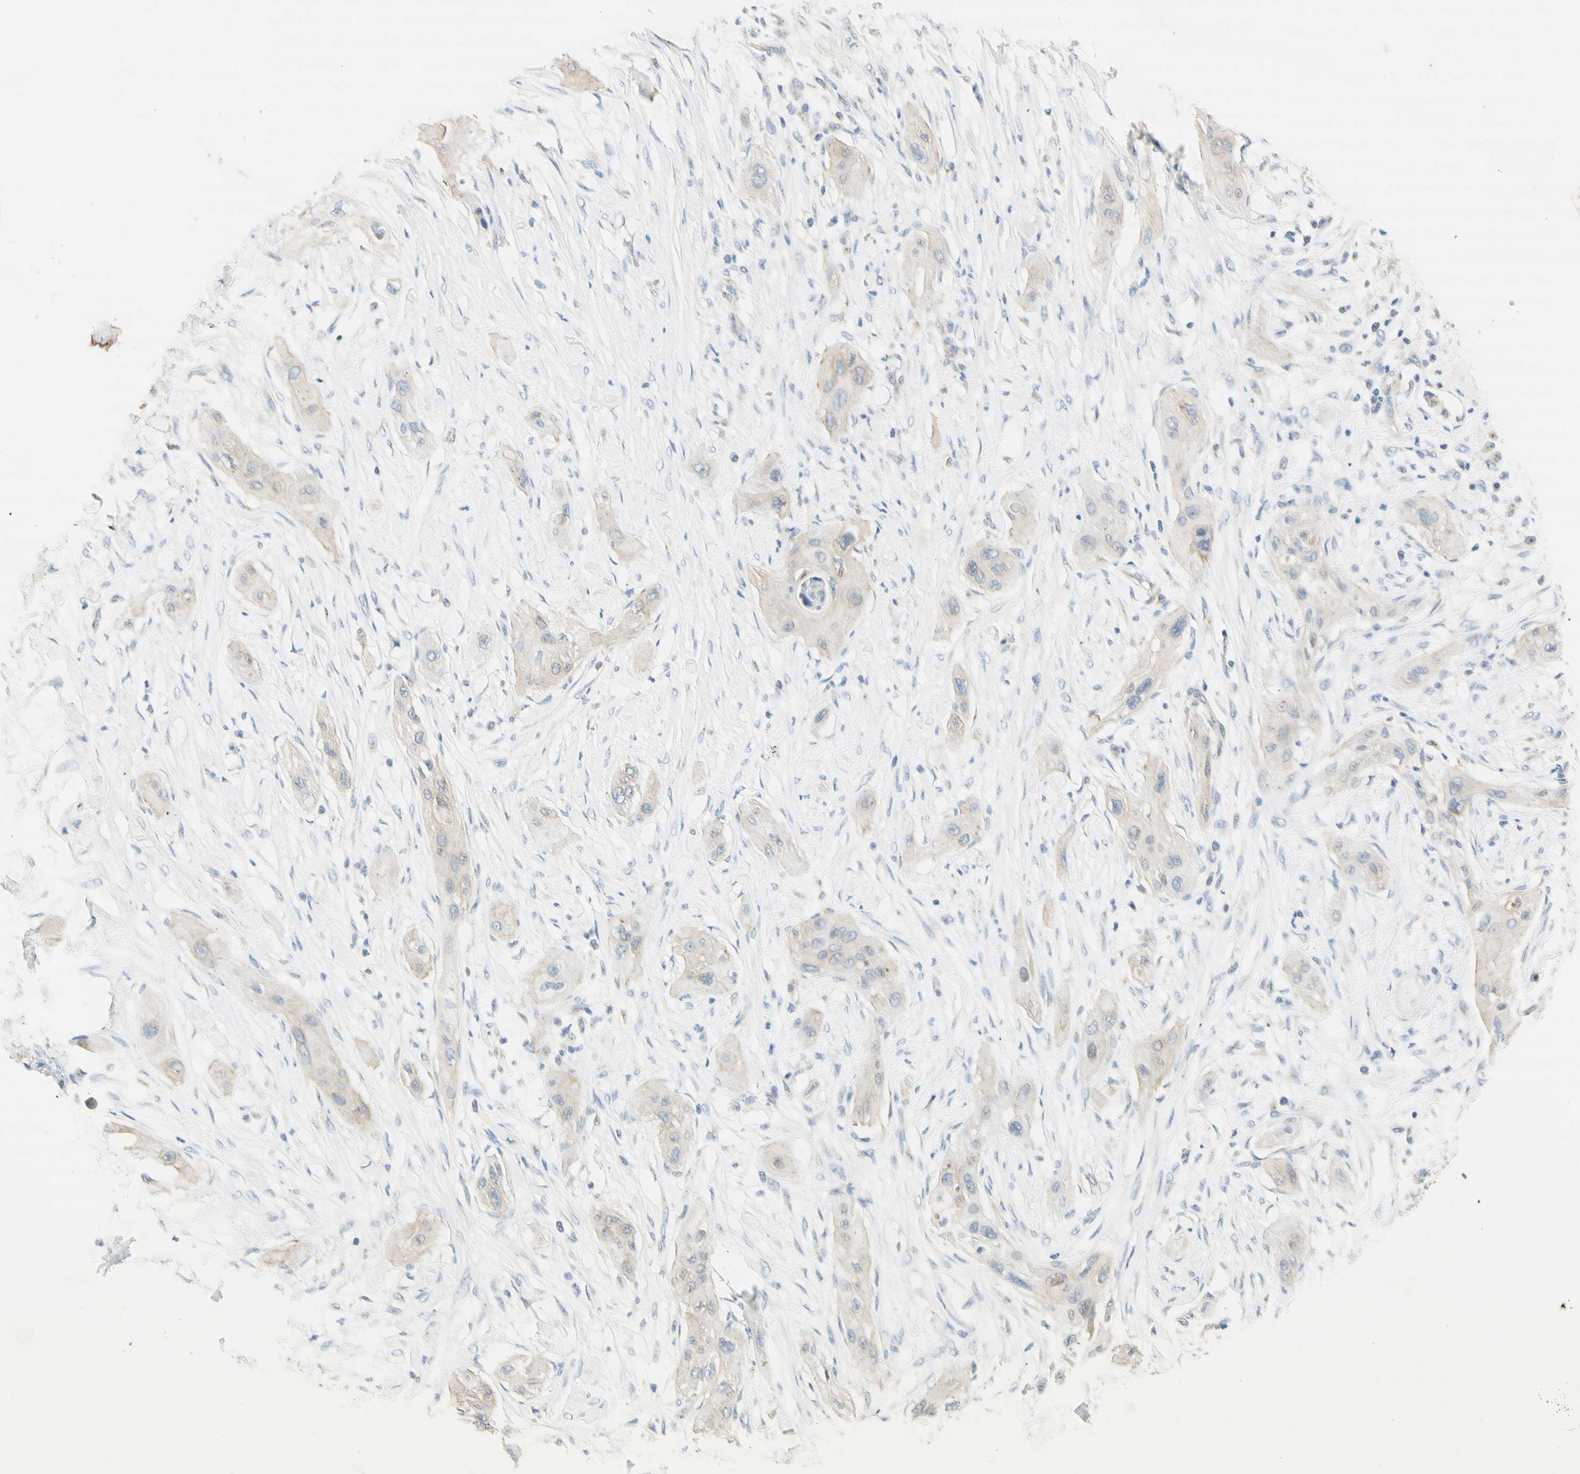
{"staining": {"intensity": "negative", "quantity": "none", "location": "none"}, "tissue": "lung cancer", "cell_type": "Tumor cells", "image_type": "cancer", "snomed": [{"axis": "morphology", "description": "Squamous cell carcinoma, NOS"}, {"axis": "topography", "description": "Lung"}], "caption": "Immunohistochemistry (IHC) of human lung squamous cell carcinoma reveals no positivity in tumor cells.", "gene": "DYNC1H1", "patient": {"sex": "female", "age": 47}}